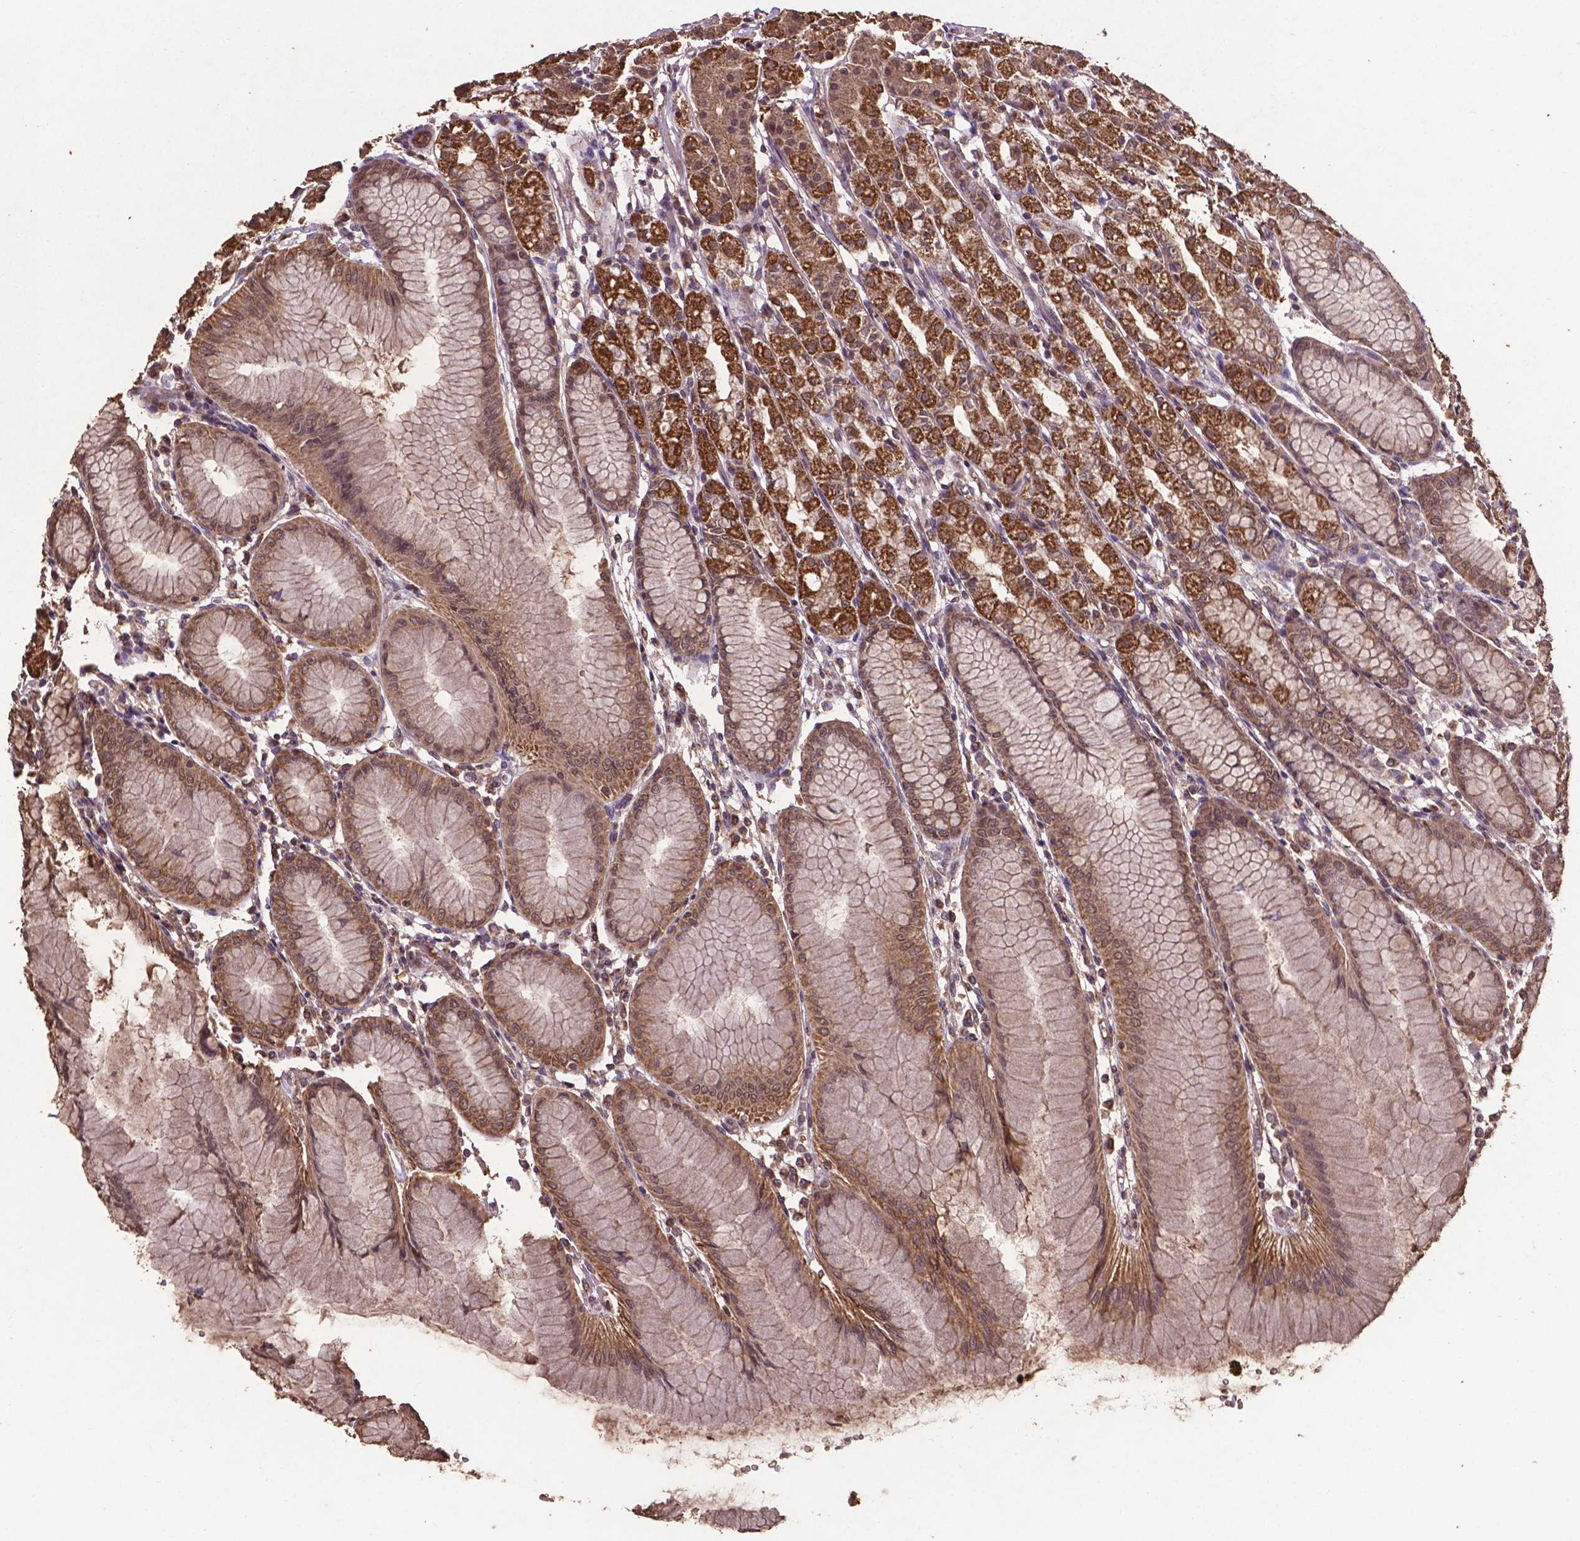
{"staining": {"intensity": "strong", "quantity": "25%-75%", "location": "cytoplasmic/membranous"}, "tissue": "stomach", "cell_type": "Glandular cells", "image_type": "normal", "snomed": [{"axis": "morphology", "description": "Normal tissue, NOS"}, {"axis": "topography", "description": "Stomach"}], "caption": "Immunohistochemistry (IHC) staining of unremarkable stomach, which exhibits high levels of strong cytoplasmic/membranous staining in approximately 25%-75% of glandular cells indicating strong cytoplasmic/membranous protein staining. The staining was performed using DAB (3,3'-diaminobenzidine) (brown) for protein detection and nuclei were counterstained in hematoxylin (blue).", "gene": "DCAF1", "patient": {"sex": "female", "age": 57}}